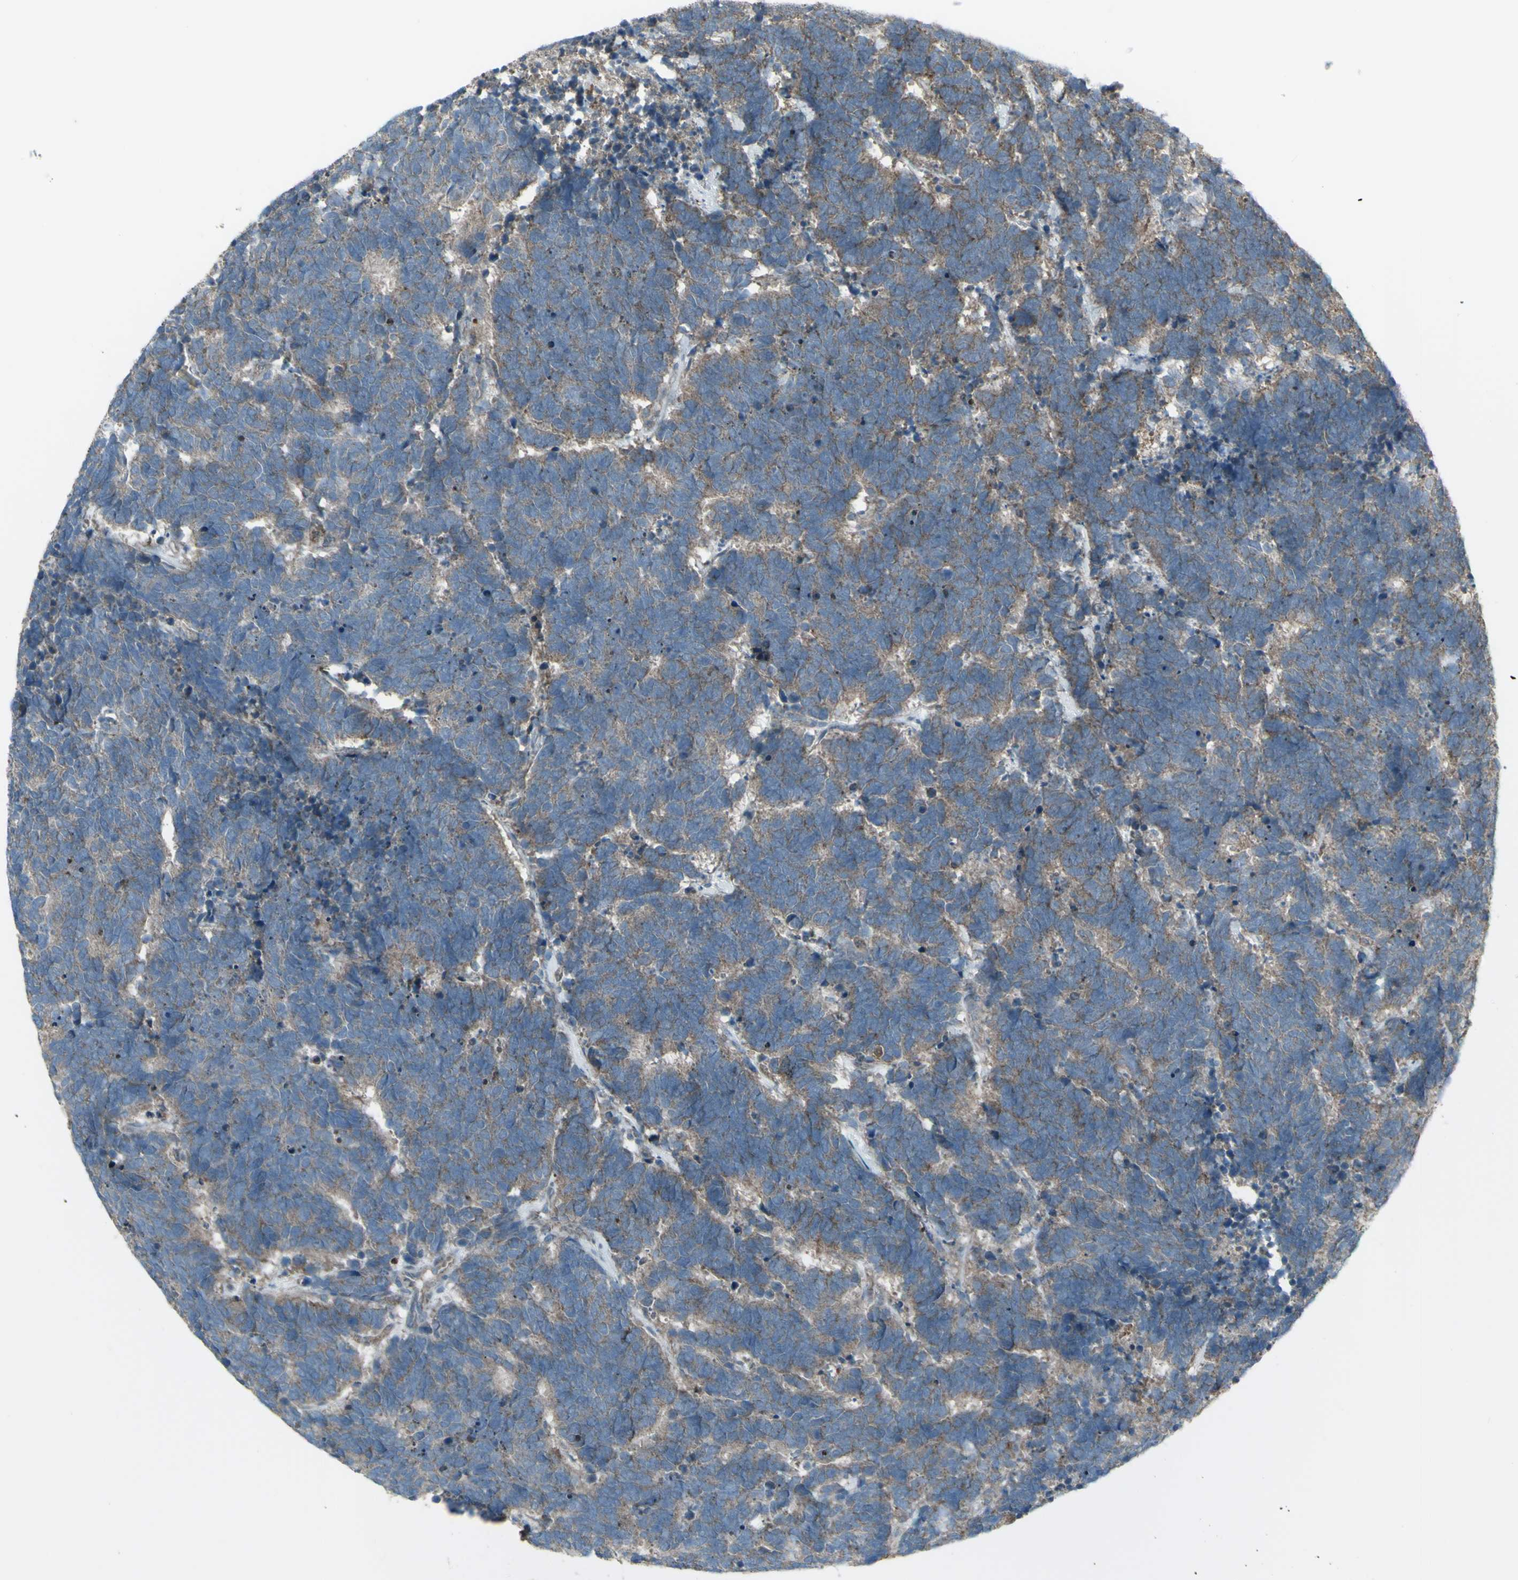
{"staining": {"intensity": "weak", "quantity": ">75%", "location": "cytoplasmic/membranous"}, "tissue": "carcinoid", "cell_type": "Tumor cells", "image_type": "cancer", "snomed": [{"axis": "morphology", "description": "Carcinoma, NOS"}, {"axis": "morphology", "description": "Carcinoid, malignant, NOS"}, {"axis": "topography", "description": "Urinary bladder"}], "caption": "Immunohistochemistry staining of carcinoma, which reveals low levels of weak cytoplasmic/membranous staining in approximately >75% of tumor cells indicating weak cytoplasmic/membranous protein positivity. The staining was performed using DAB (brown) for protein detection and nuclei were counterstained in hematoxylin (blue).", "gene": "SHC1", "patient": {"sex": "male", "age": 57}}